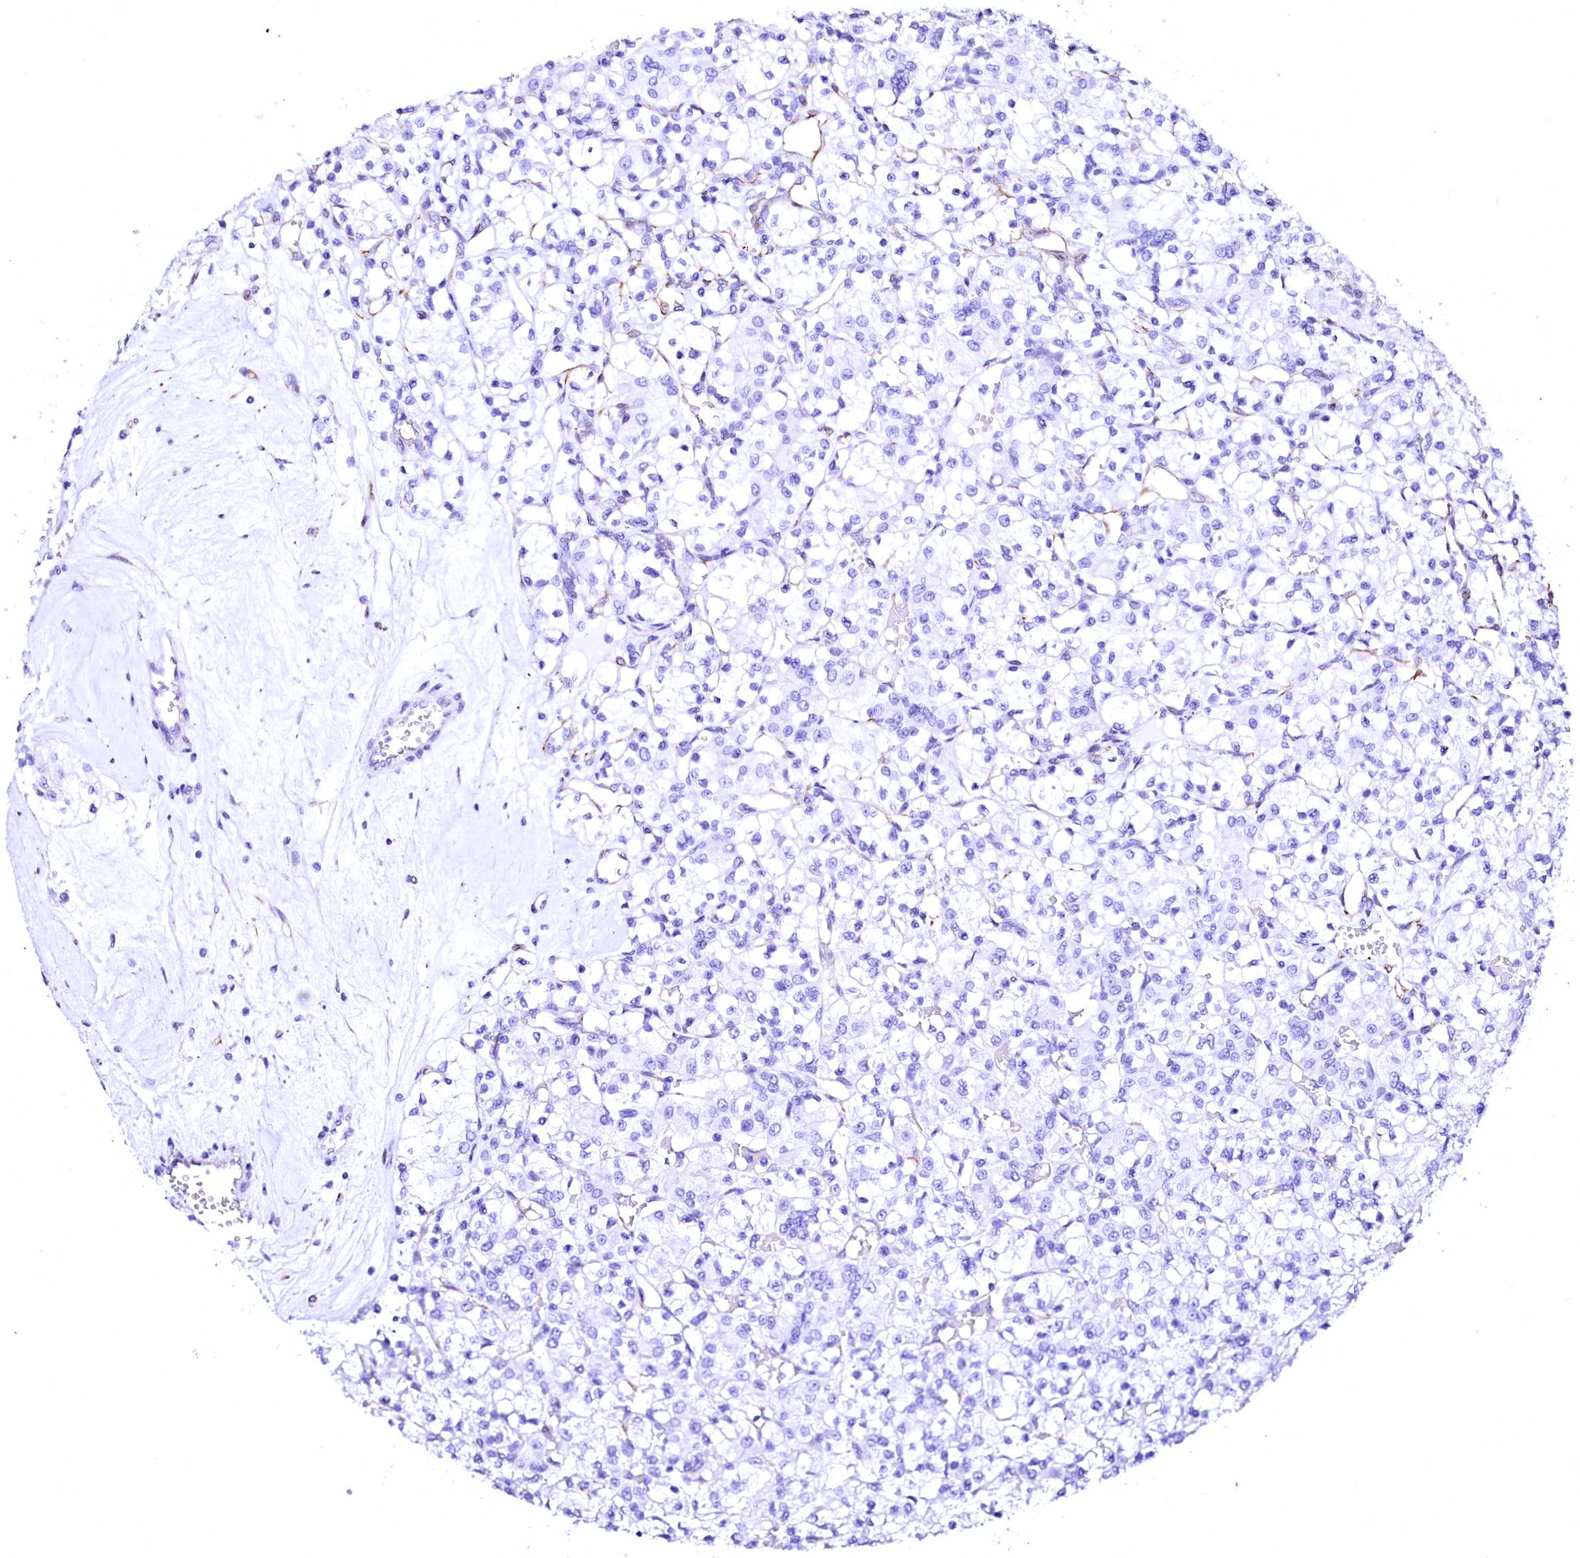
{"staining": {"intensity": "negative", "quantity": "none", "location": "none"}, "tissue": "renal cancer", "cell_type": "Tumor cells", "image_type": "cancer", "snomed": [{"axis": "morphology", "description": "Adenocarcinoma, NOS"}, {"axis": "topography", "description": "Kidney"}], "caption": "Micrograph shows no significant protein staining in tumor cells of renal cancer (adenocarcinoma).", "gene": "SFR1", "patient": {"sex": "female", "age": 59}}